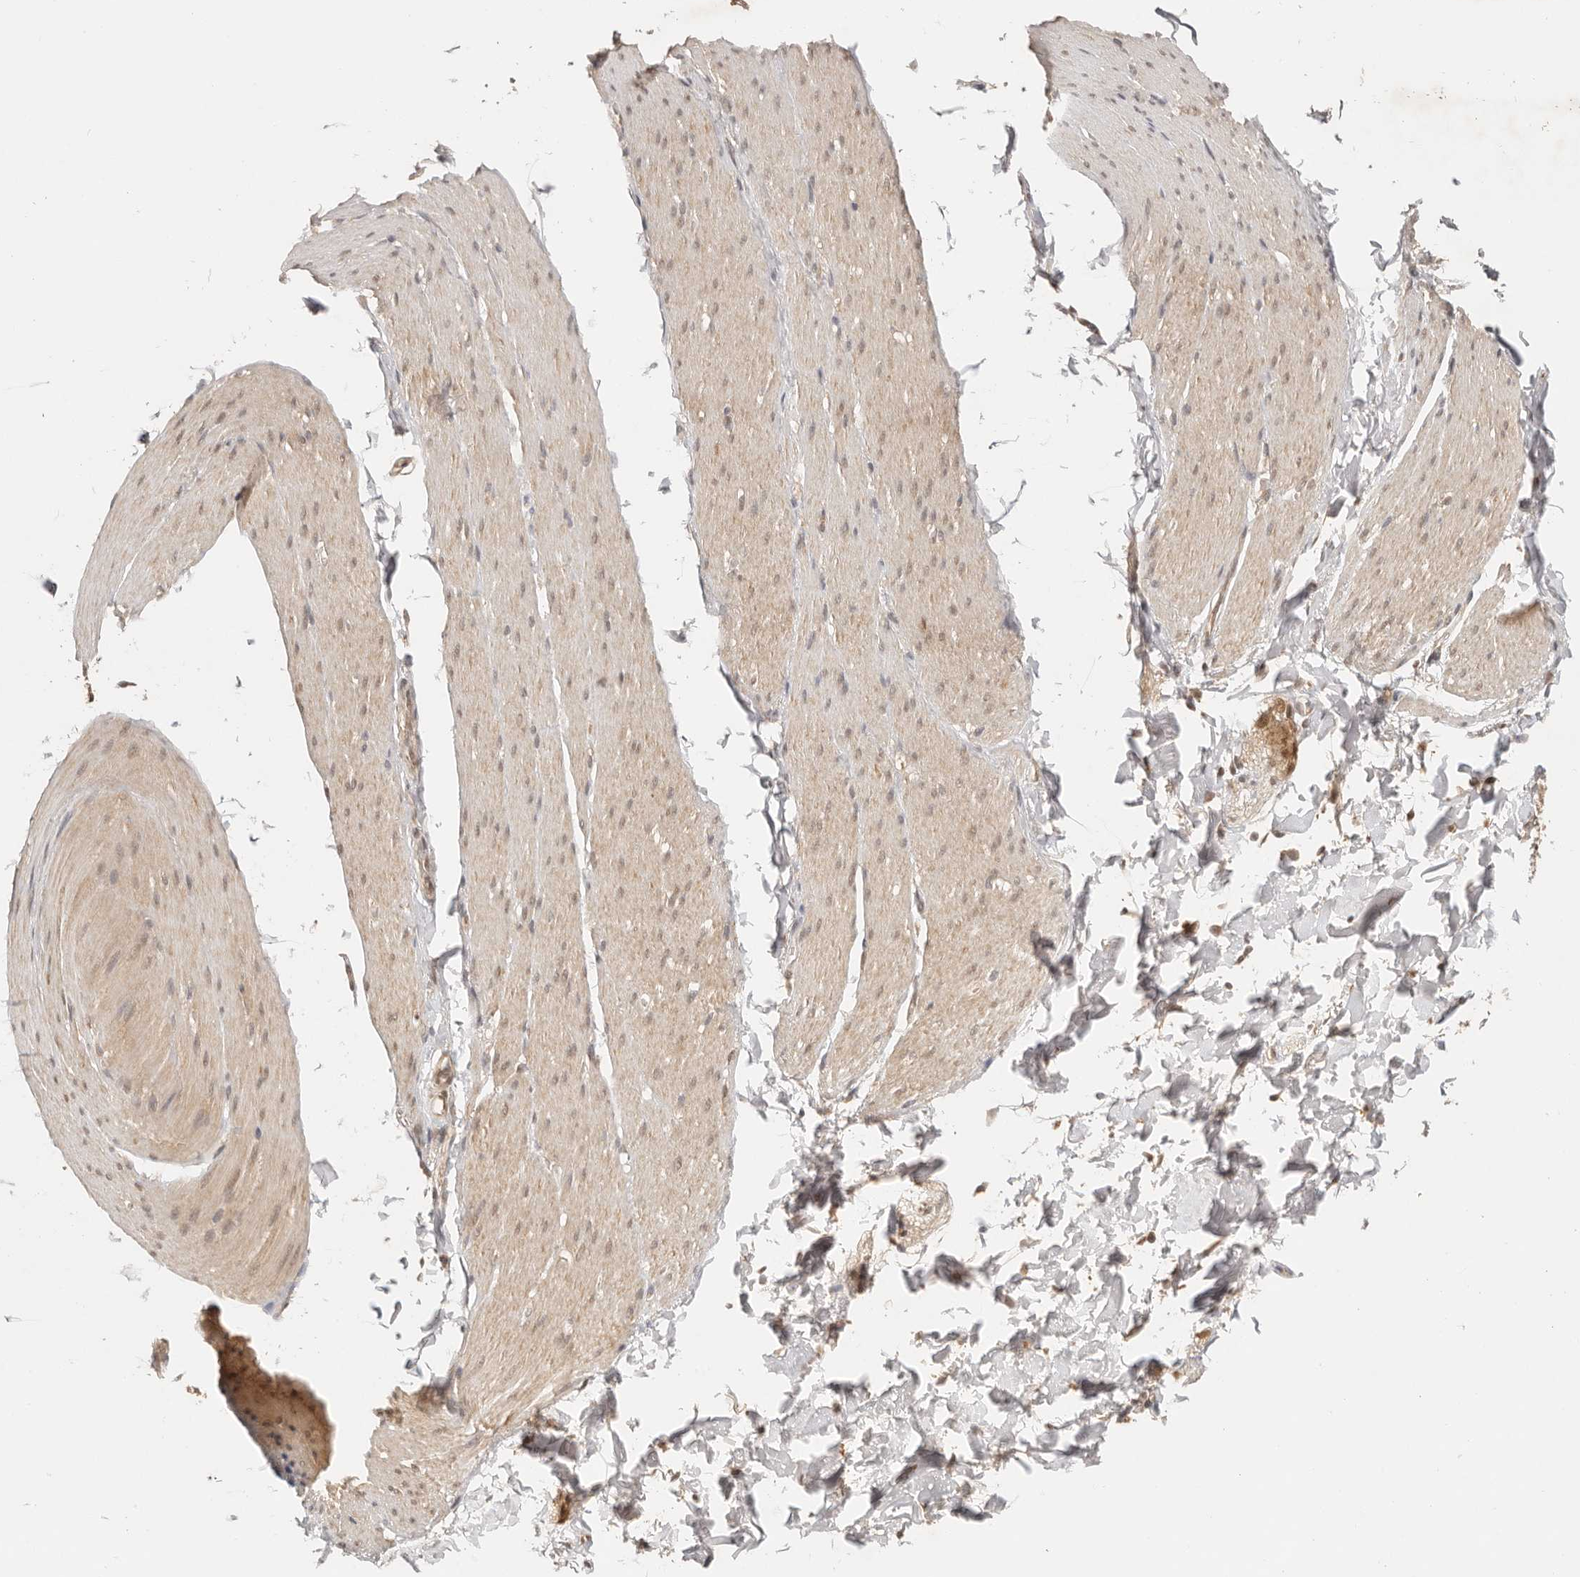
{"staining": {"intensity": "weak", "quantity": "<25%", "location": "cytoplasmic/membranous,nuclear"}, "tissue": "smooth muscle", "cell_type": "Smooth muscle cells", "image_type": "normal", "snomed": [{"axis": "morphology", "description": "Normal tissue, NOS"}, {"axis": "topography", "description": "Smooth muscle"}, {"axis": "topography", "description": "Small intestine"}], "caption": "High power microscopy micrograph of an IHC image of normal smooth muscle, revealing no significant staining in smooth muscle cells. (DAB (3,3'-diaminobenzidine) immunohistochemistry (IHC) visualized using brightfield microscopy, high magnification).", "gene": "PSMA5", "patient": {"sex": "female", "age": 84}}